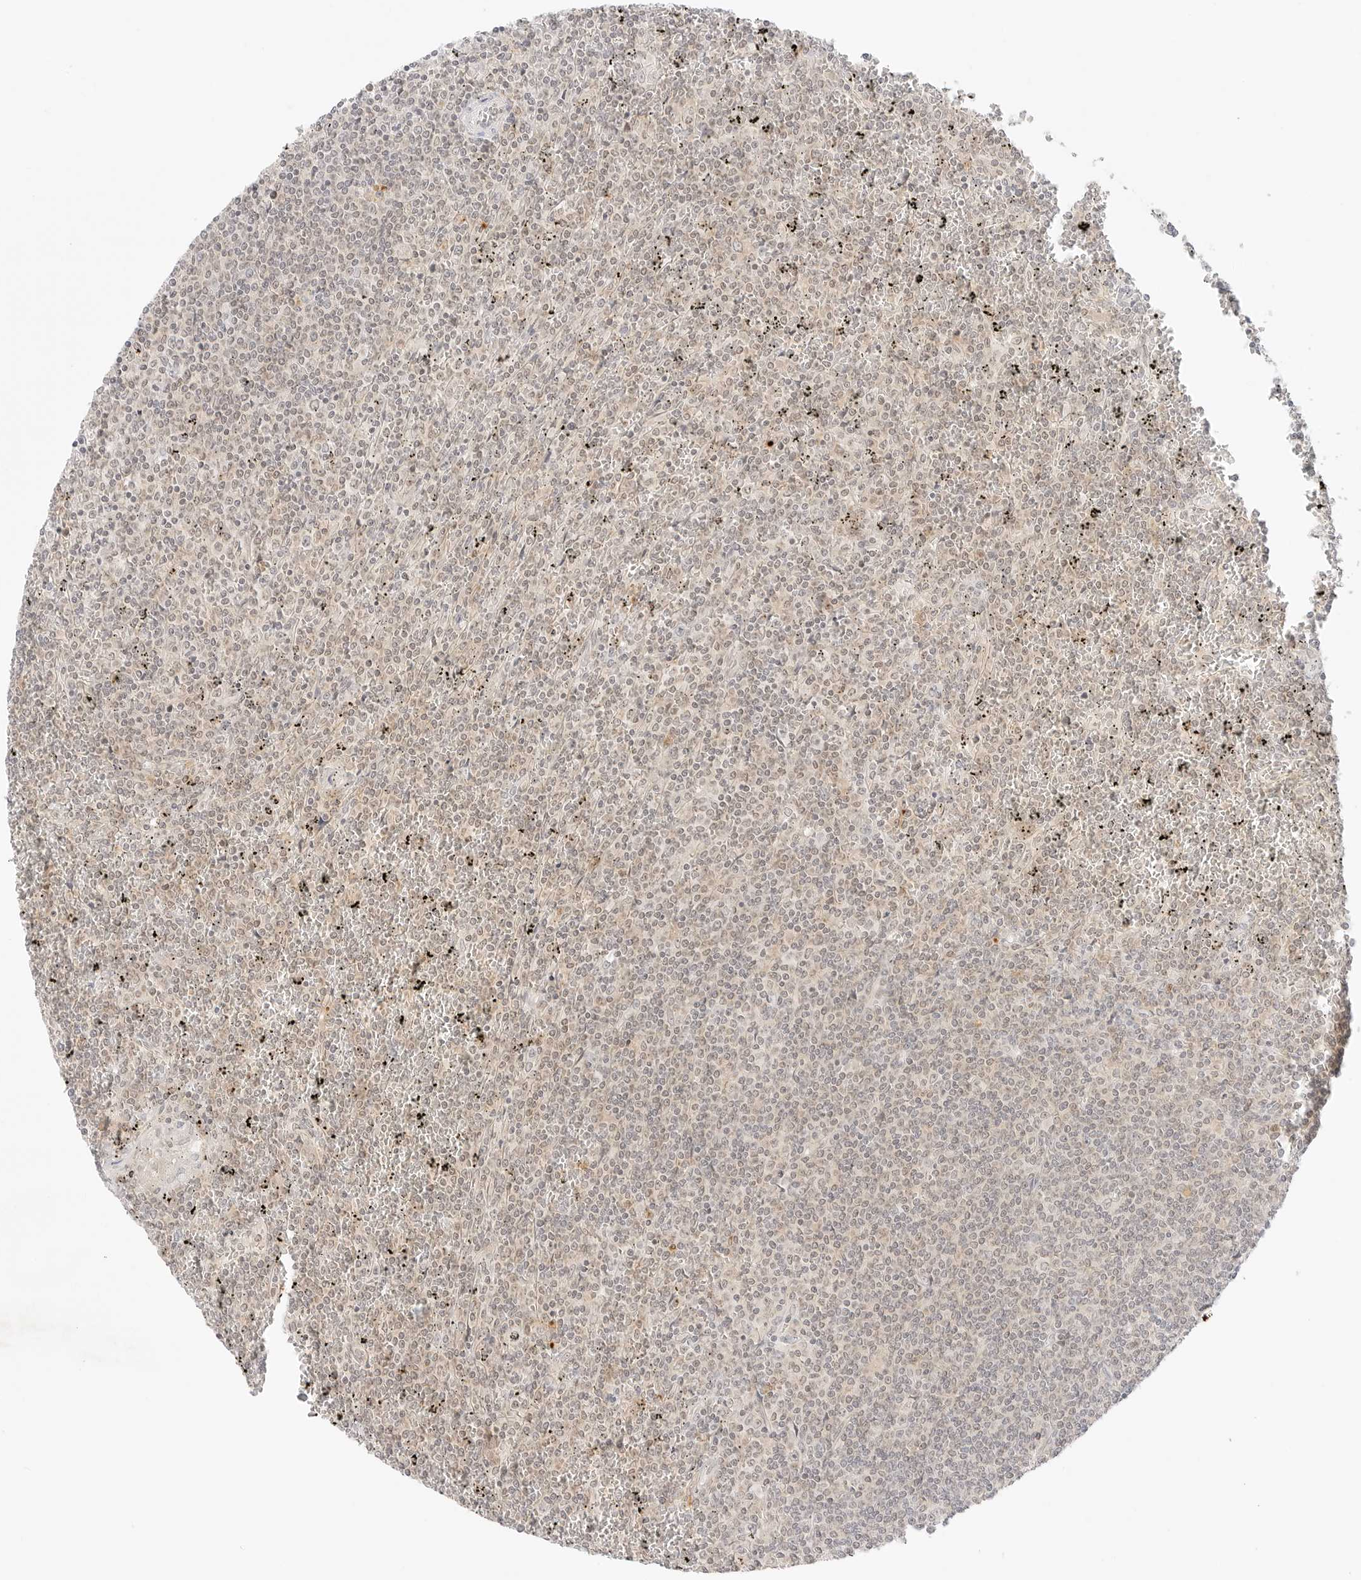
{"staining": {"intensity": "negative", "quantity": "none", "location": "none"}, "tissue": "lymphoma", "cell_type": "Tumor cells", "image_type": "cancer", "snomed": [{"axis": "morphology", "description": "Malignant lymphoma, non-Hodgkin's type, Low grade"}, {"axis": "topography", "description": "Spleen"}], "caption": "Malignant lymphoma, non-Hodgkin's type (low-grade) stained for a protein using IHC demonstrates no expression tumor cells.", "gene": "GNAS", "patient": {"sex": "female", "age": 19}}